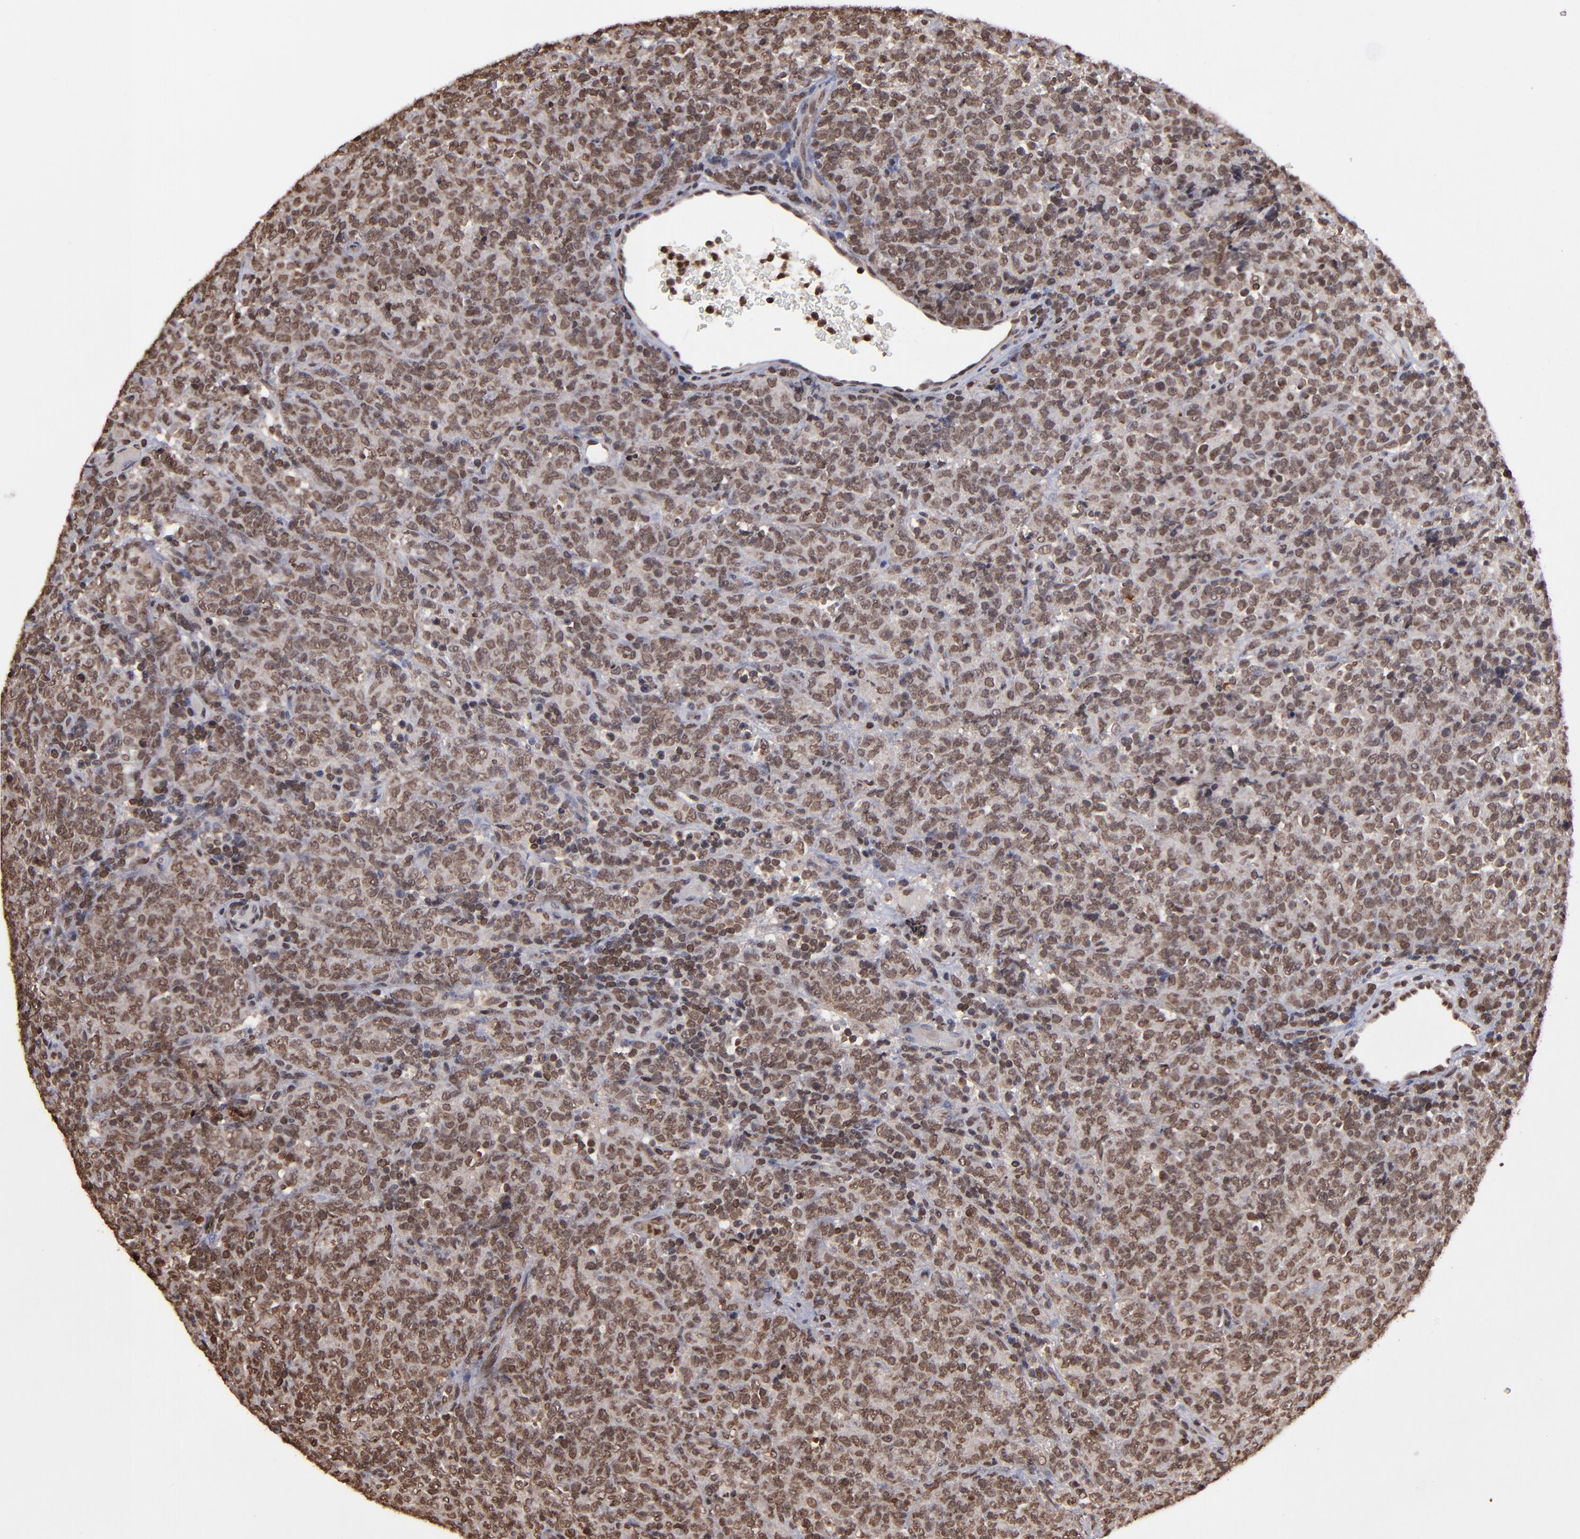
{"staining": {"intensity": "weak", "quantity": ">75%", "location": "nuclear"}, "tissue": "lymphoma", "cell_type": "Tumor cells", "image_type": "cancer", "snomed": [{"axis": "morphology", "description": "Malignant lymphoma, non-Hodgkin's type, High grade"}, {"axis": "topography", "description": "Tonsil"}], "caption": "Malignant lymphoma, non-Hodgkin's type (high-grade) tissue reveals weak nuclear expression in about >75% of tumor cells, visualized by immunohistochemistry.", "gene": "AKT1", "patient": {"sex": "female", "age": 36}}